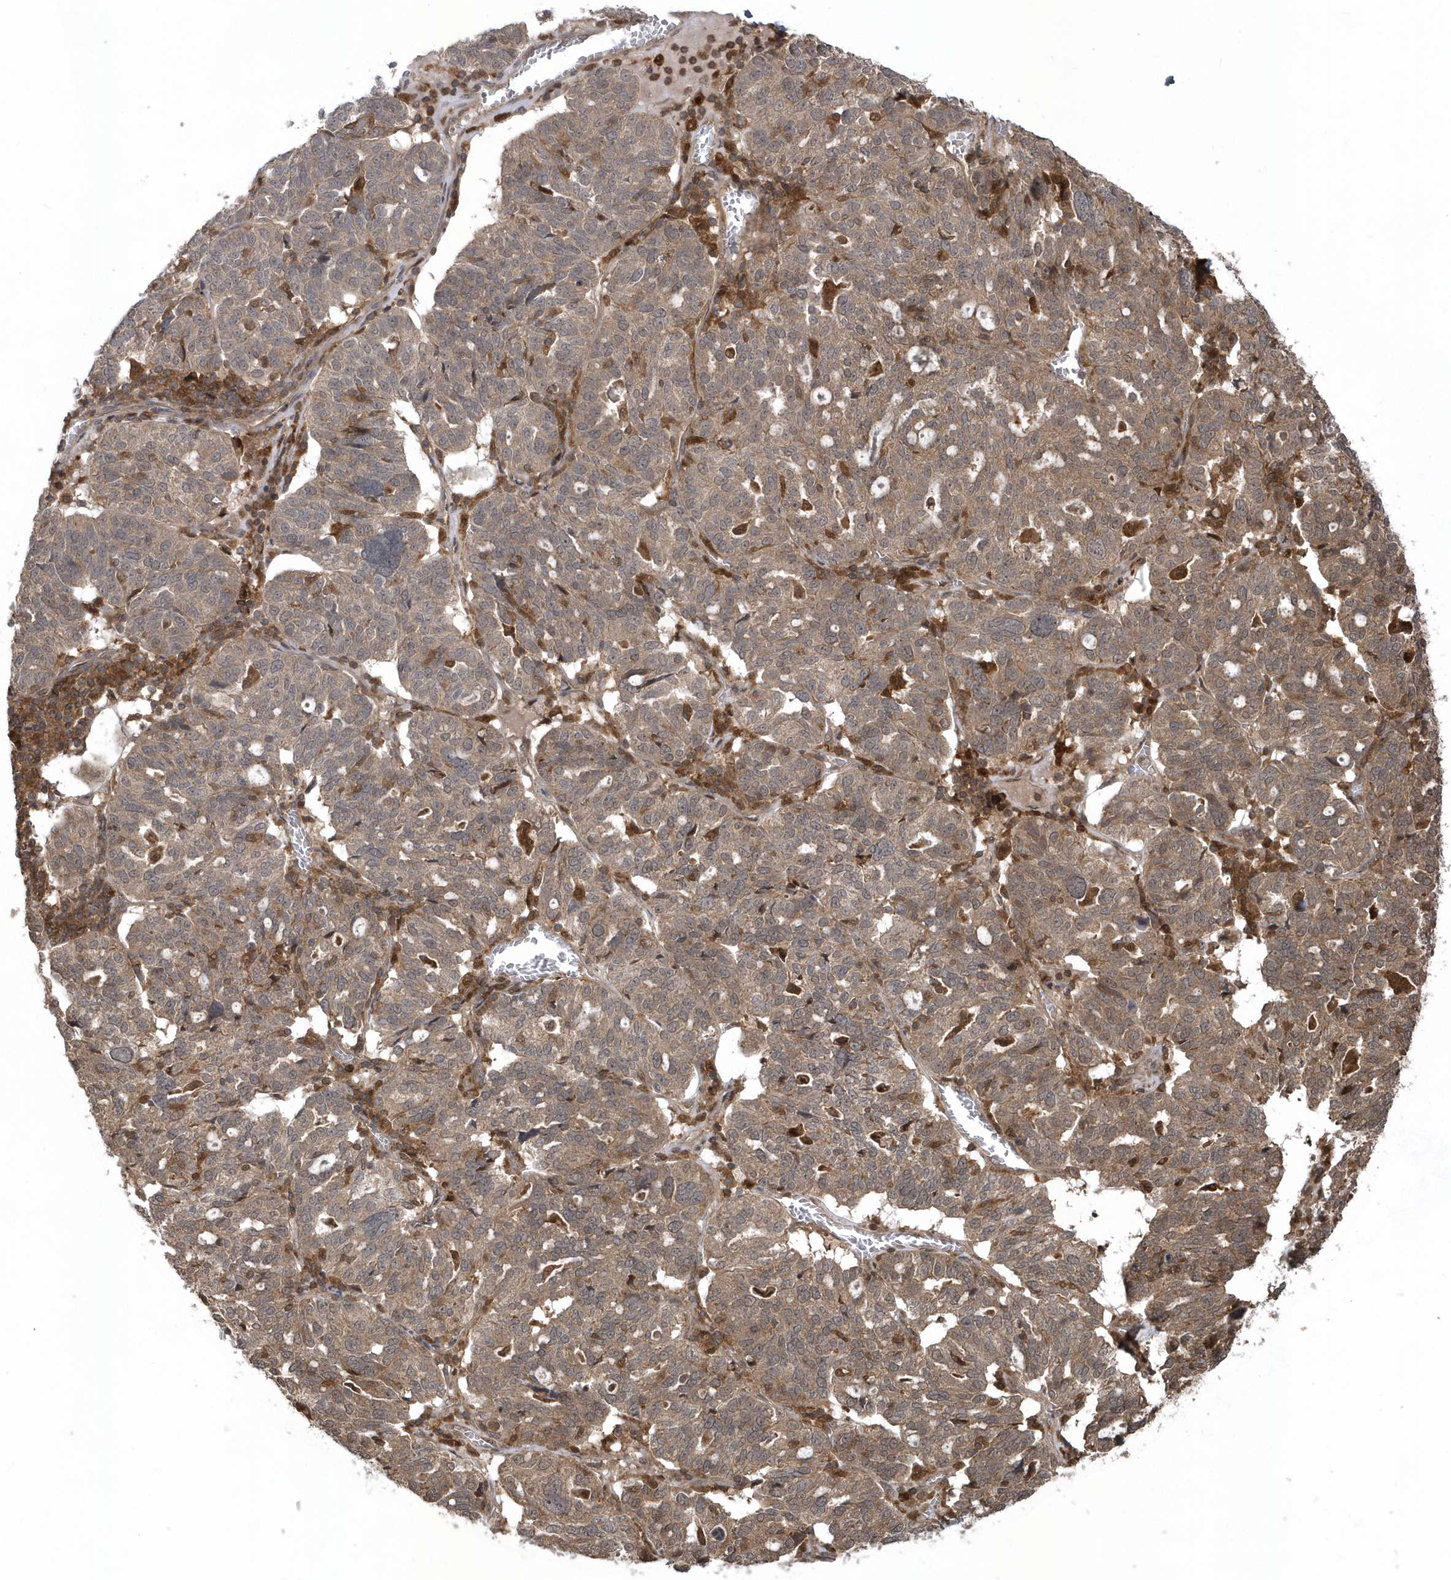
{"staining": {"intensity": "moderate", "quantity": ">75%", "location": "cytoplasmic/membranous"}, "tissue": "ovarian cancer", "cell_type": "Tumor cells", "image_type": "cancer", "snomed": [{"axis": "morphology", "description": "Cystadenocarcinoma, serous, NOS"}, {"axis": "topography", "description": "Ovary"}], "caption": "Protein expression analysis of ovarian serous cystadenocarcinoma shows moderate cytoplasmic/membranous staining in about >75% of tumor cells.", "gene": "LACC1", "patient": {"sex": "female", "age": 59}}